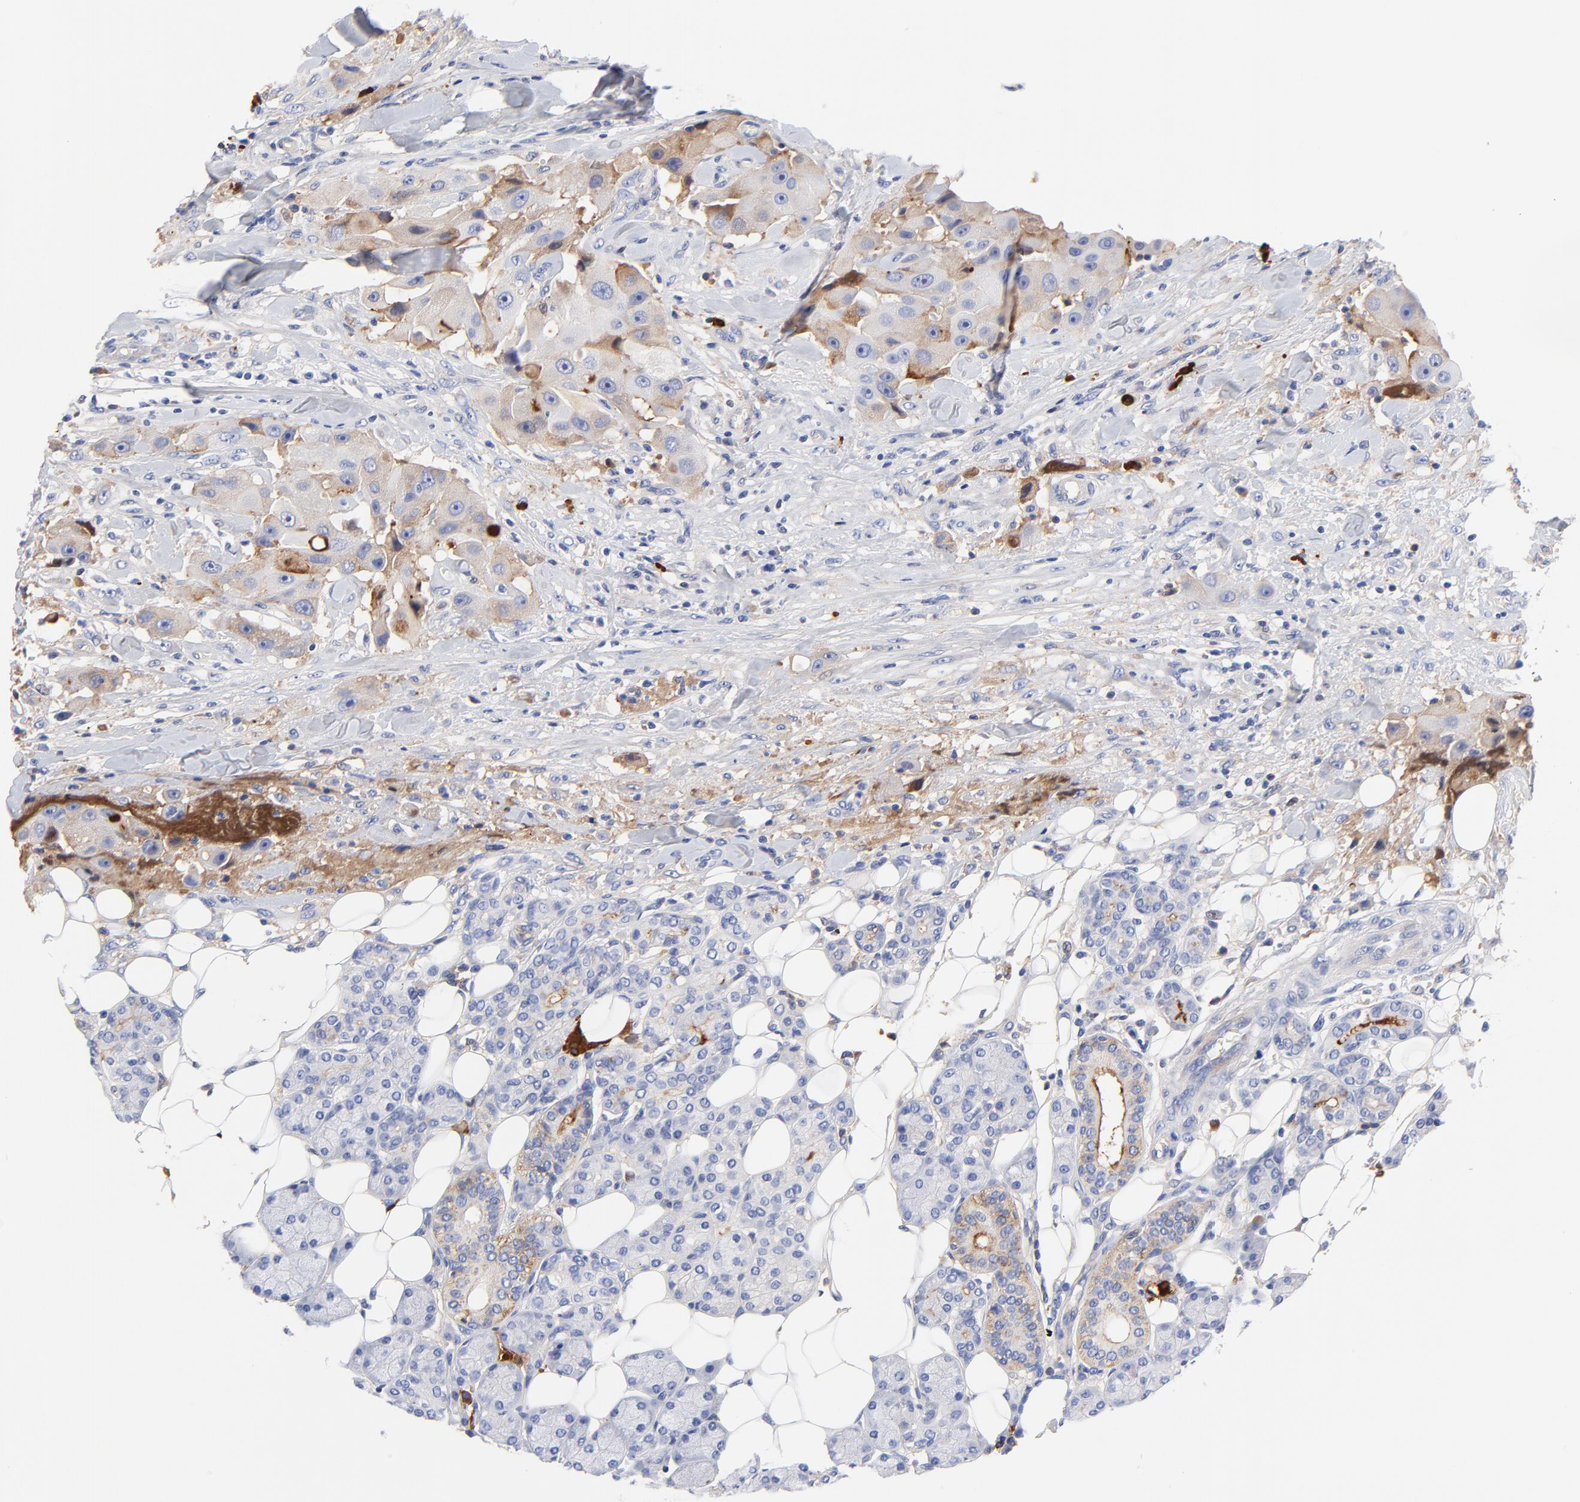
{"staining": {"intensity": "weak", "quantity": "25%-75%", "location": "cytoplasmic/membranous"}, "tissue": "head and neck cancer", "cell_type": "Tumor cells", "image_type": "cancer", "snomed": [{"axis": "morphology", "description": "Normal tissue, NOS"}, {"axis": "morphology", "description": "Adenocarcinoma, NOS"}, {"axis": "topography", "description": "Salivary gland"}, {"axis": "topography", "description": "Head-Neck"}], "caption": "Head and neck cancer tissue shows weak cytoplasmic/membranous positivity in approximately 25%-75% of tumor cells, visualized by immunohistochemistry. The protein is stained brown, and the nuclei are stained in blue (DAB IHC with brightfield microscopy, high magnification).", "gene": "IGLV3-10", "patient": {"sex": "male", "age": 80}}